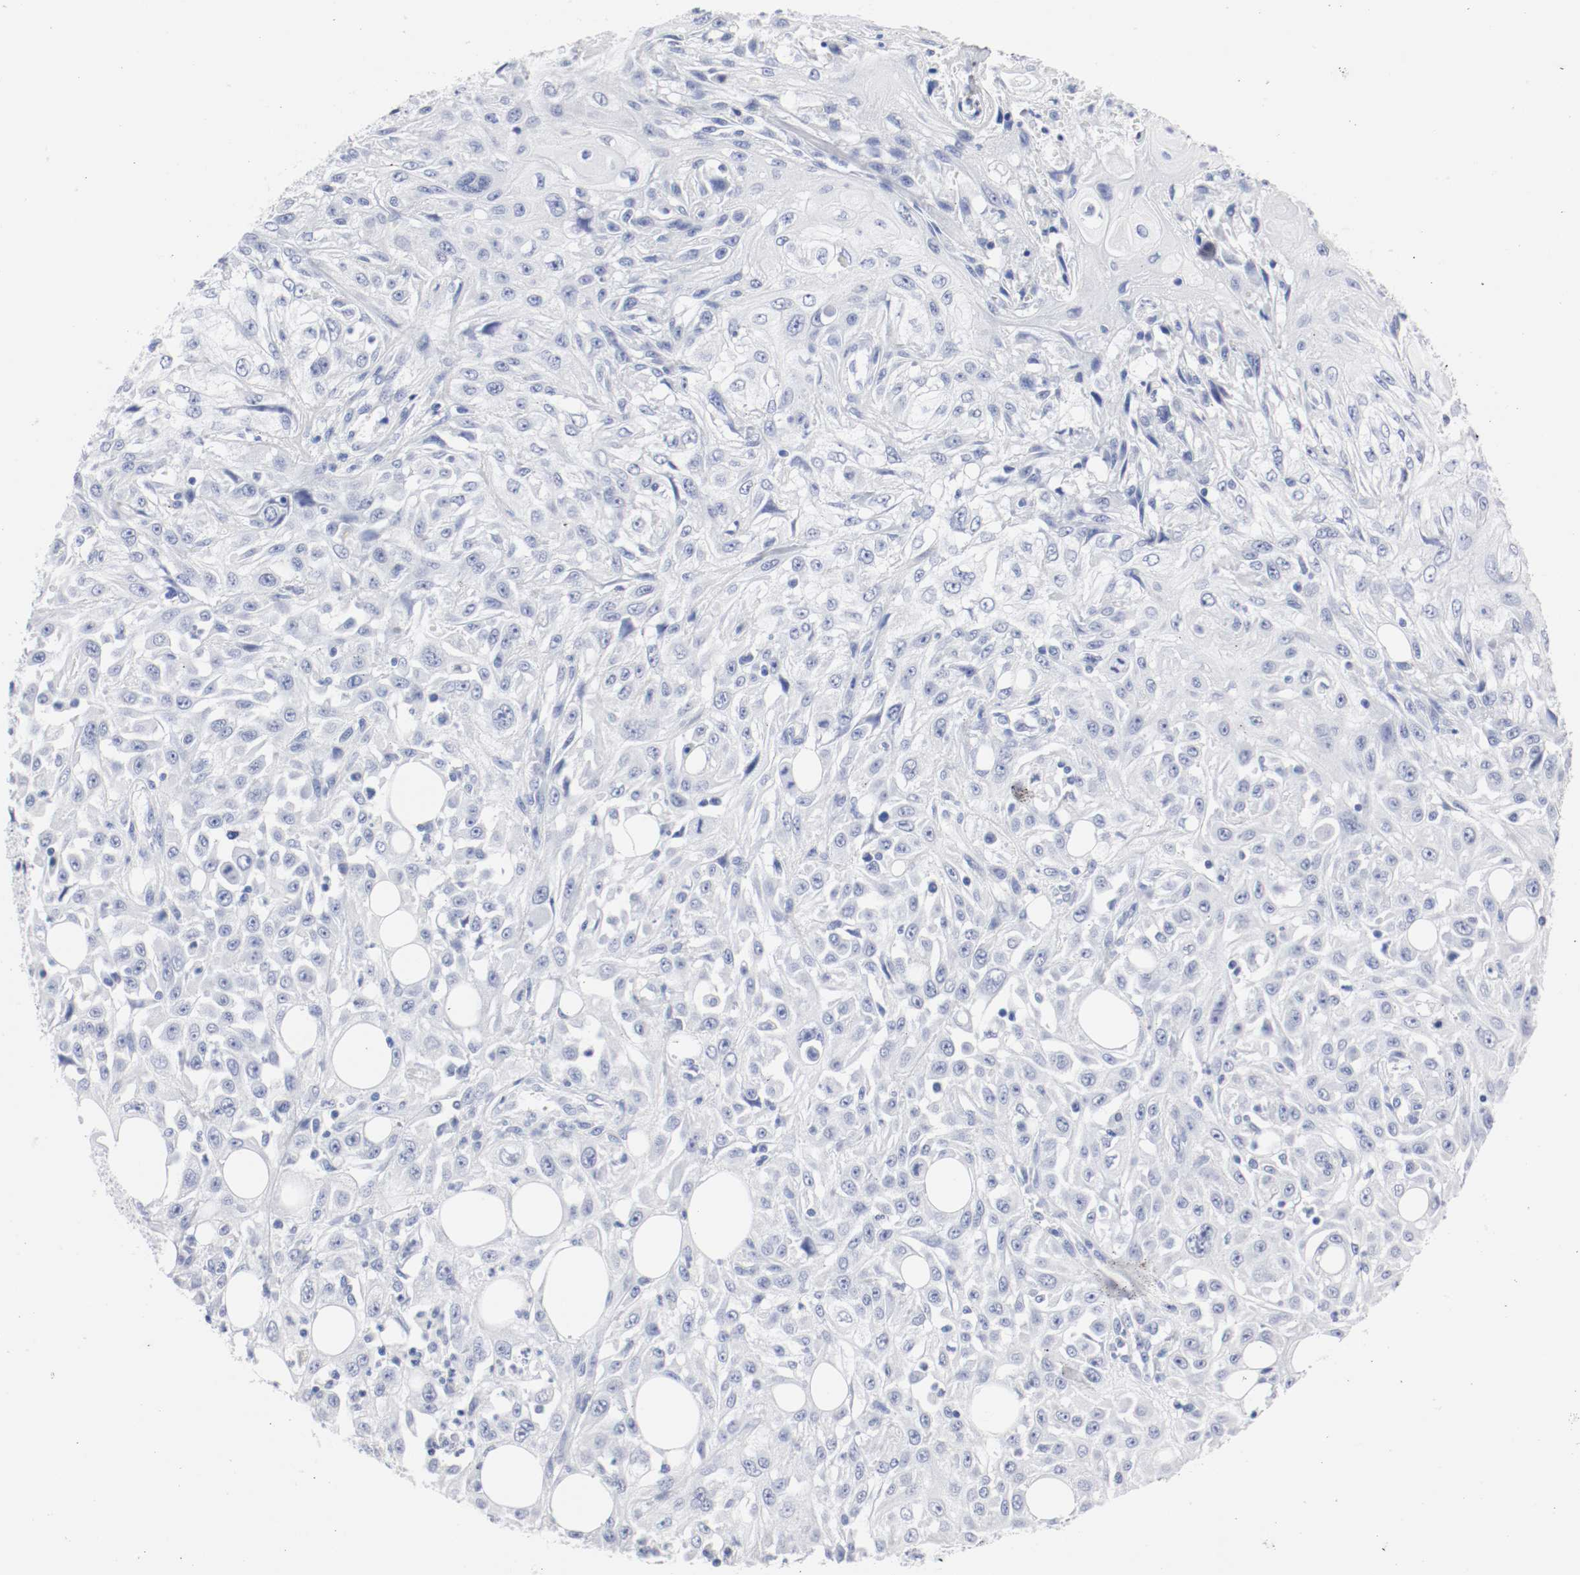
{"staining": {"intensity": "negative", "quantity": "none", "location": "none"}, "tissue": "skin cancer", "cell_type": "Tumor cells", "image_type": "cancer", "snomed": [{"axis": "morphology", "description": "Squamous cell carcinoma, NOS"}, {"axis": "topography", "description": "Skin"}], "caption": "High power microscopy micrograph of an immunohistochemistry (IHC) histopathology image of skin cancer (squamous cell carcinoma), revealing no significant positivity in tumor cells.", "gene": "GAD1", "patient": {"sex": "male", "age": 75}}